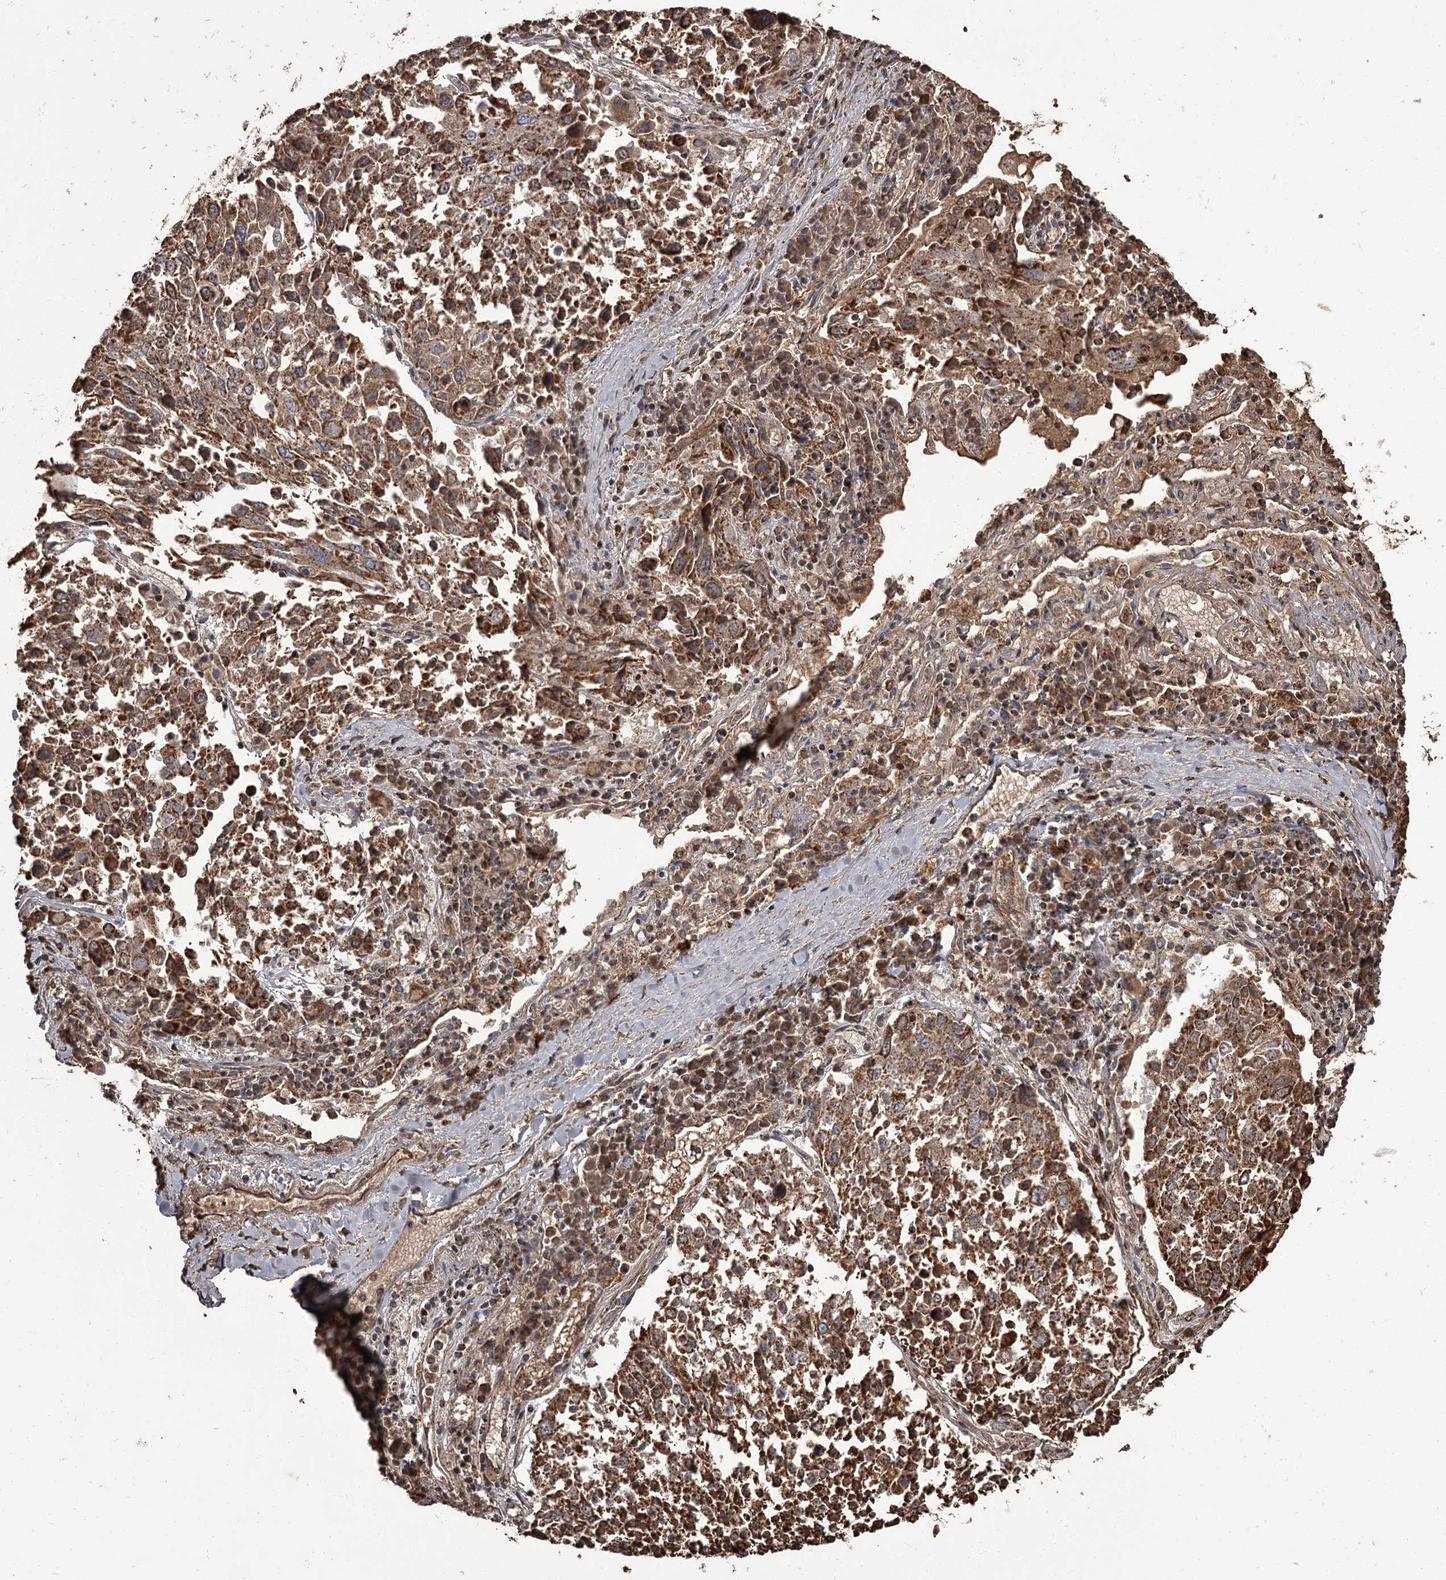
{"staining": {"intensity": "strong", "quantity": ">75%", "location": "cytoplasmic/membranous"}, "tissue": "lung cancer", "cell_type": "Tumor cells", "image_type": "cancer", "snomed": [{"axis": "morphology", "description": "Squamous cell carcinoma, NOS"}, {"axis": "topography", "description": "Lung"}], "caption": "Immunohistochemical staining of human lung squamous cell carcinoma demonstrates strong cytoplasmic/membranous protein expression in approximately >75% of tumor cells.", "gene": "THAP9", "patient": {"sex": "male", "age": 65}}